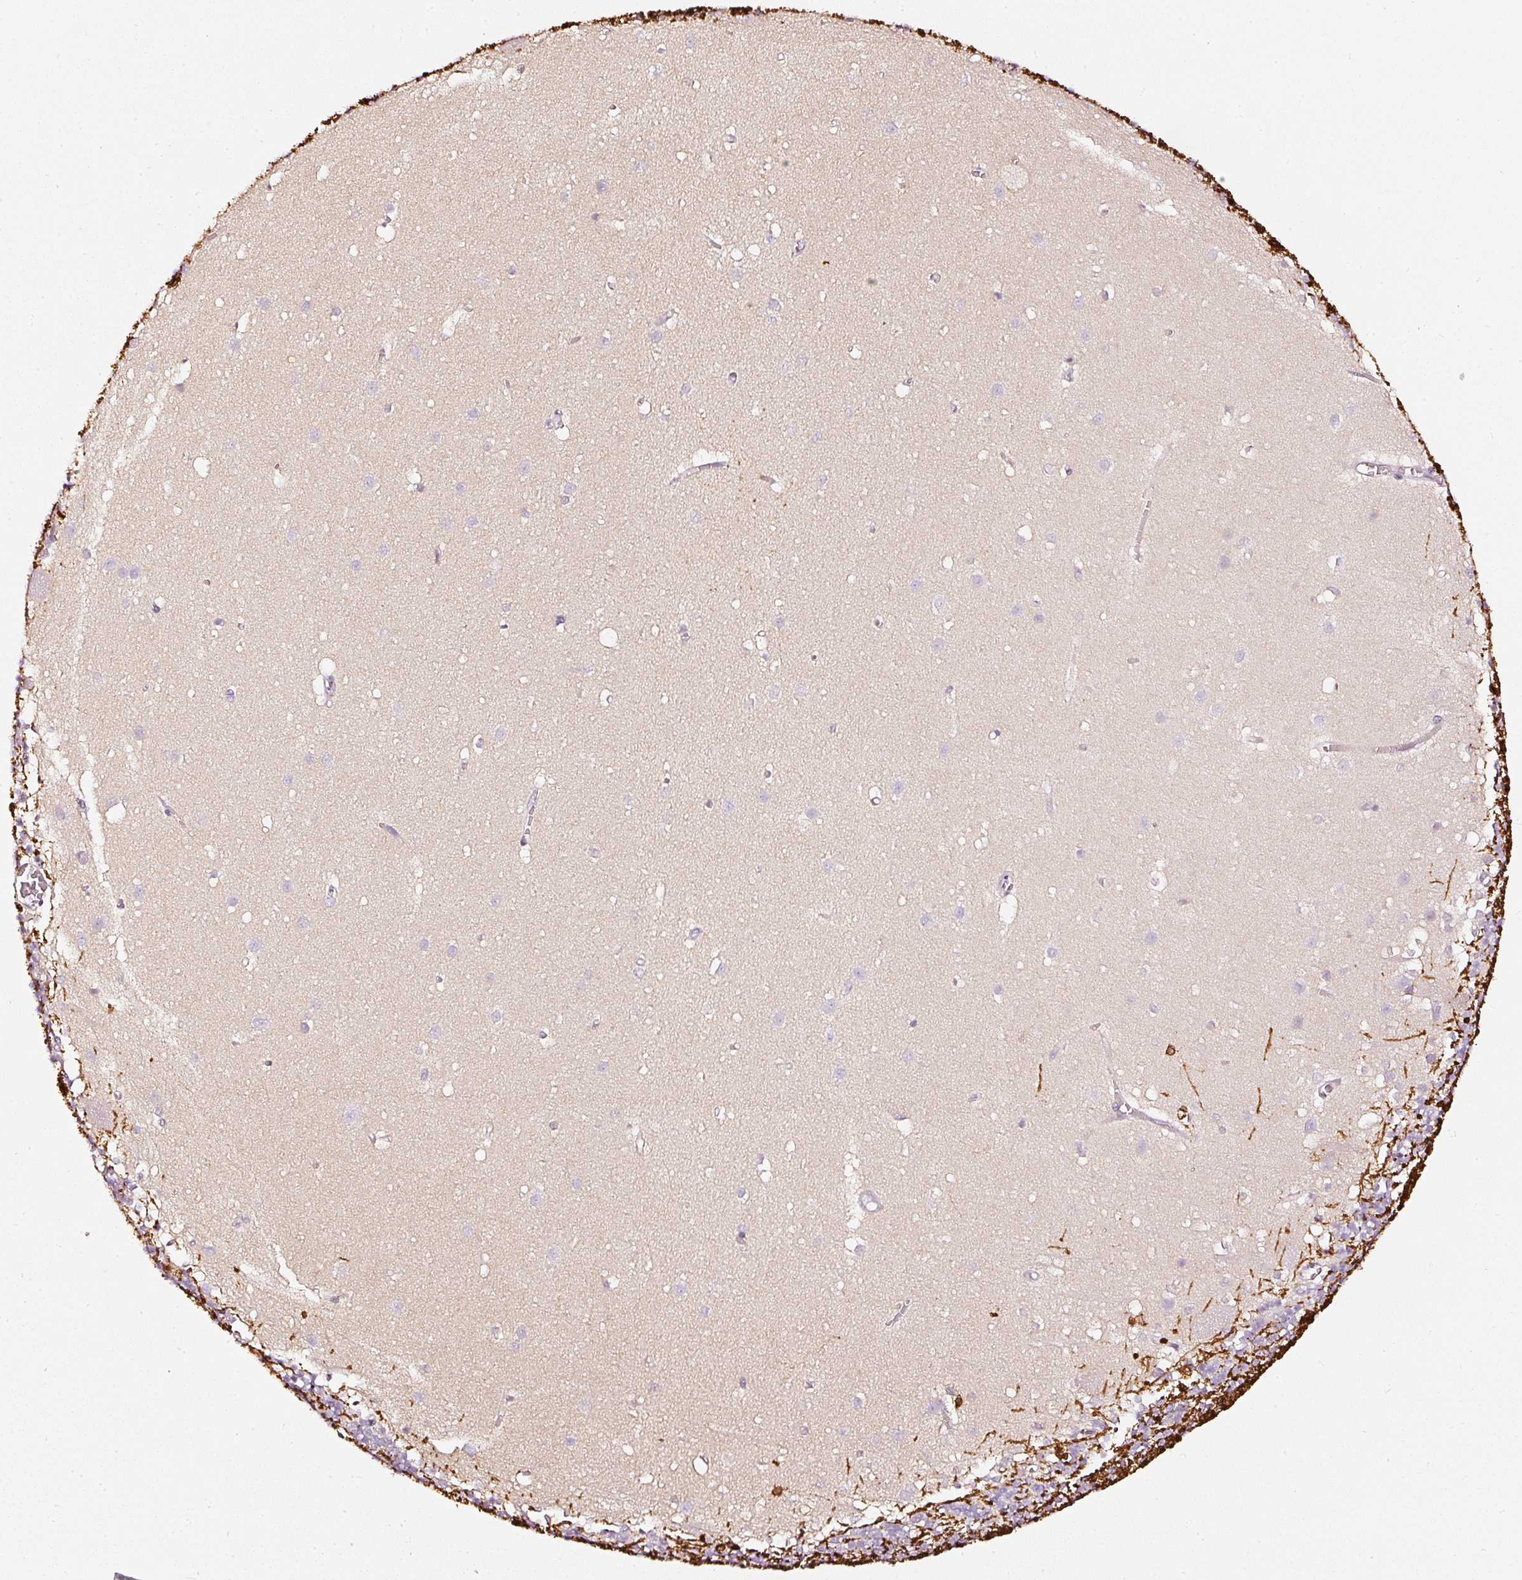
{"staining": {"intensity": "strong", "quantity": "<25%", "location": "cytoplasmic/membranous"}, "tissue": "cerebellum", "cell_type": "Cells in granular layer", "image_type": "normal", "snomed": [{"axis": "morphology", "description": "Normal tissue, NOS"}, {"axis": "topography", "description": "Cerebellum"}], "caption": "Protein staining displays strong cytoplasmic/membranous positivity in about <25% of cells in granular layer in normal cerebellum.", "gene": "CNP", "patient": {"sex": "male", "age": 54}}